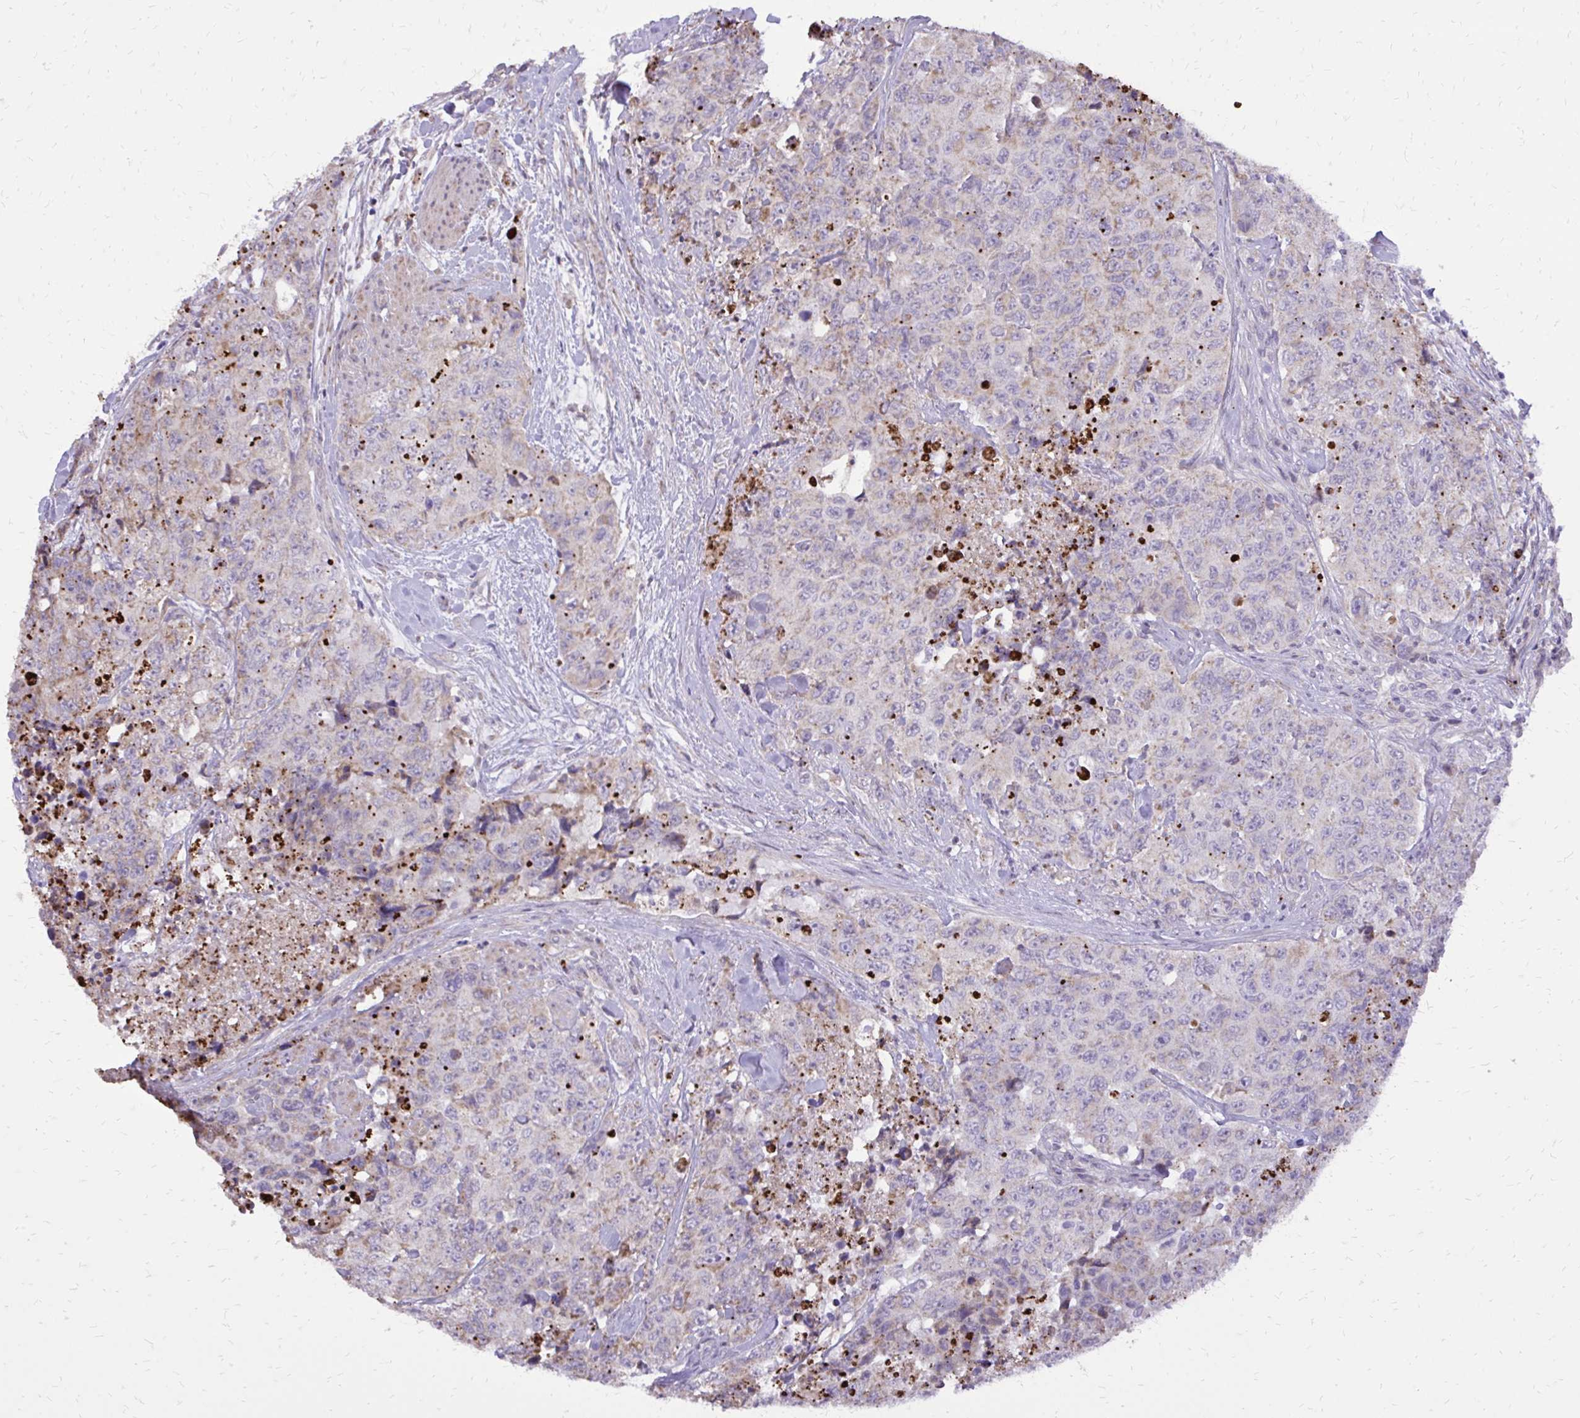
{"staining": {"intensity": "negative", "quantity": "none", "location": "none"}, "tissue": "urothelial cancer", "cell_type": "Tumor cells", "image_type": "cancer", "snomed": [{"axis": "morphology", "description": "Urothelial carcinoma, High grade"}, {"axis": "topography", "description": "Urinary bladder"}], "caption": "Immunohistochemistry of human urothelial cancer displays no positivity in tumor cells.", "gene": "ABCC3", "patient": {"sex": "female", "age": 78}}